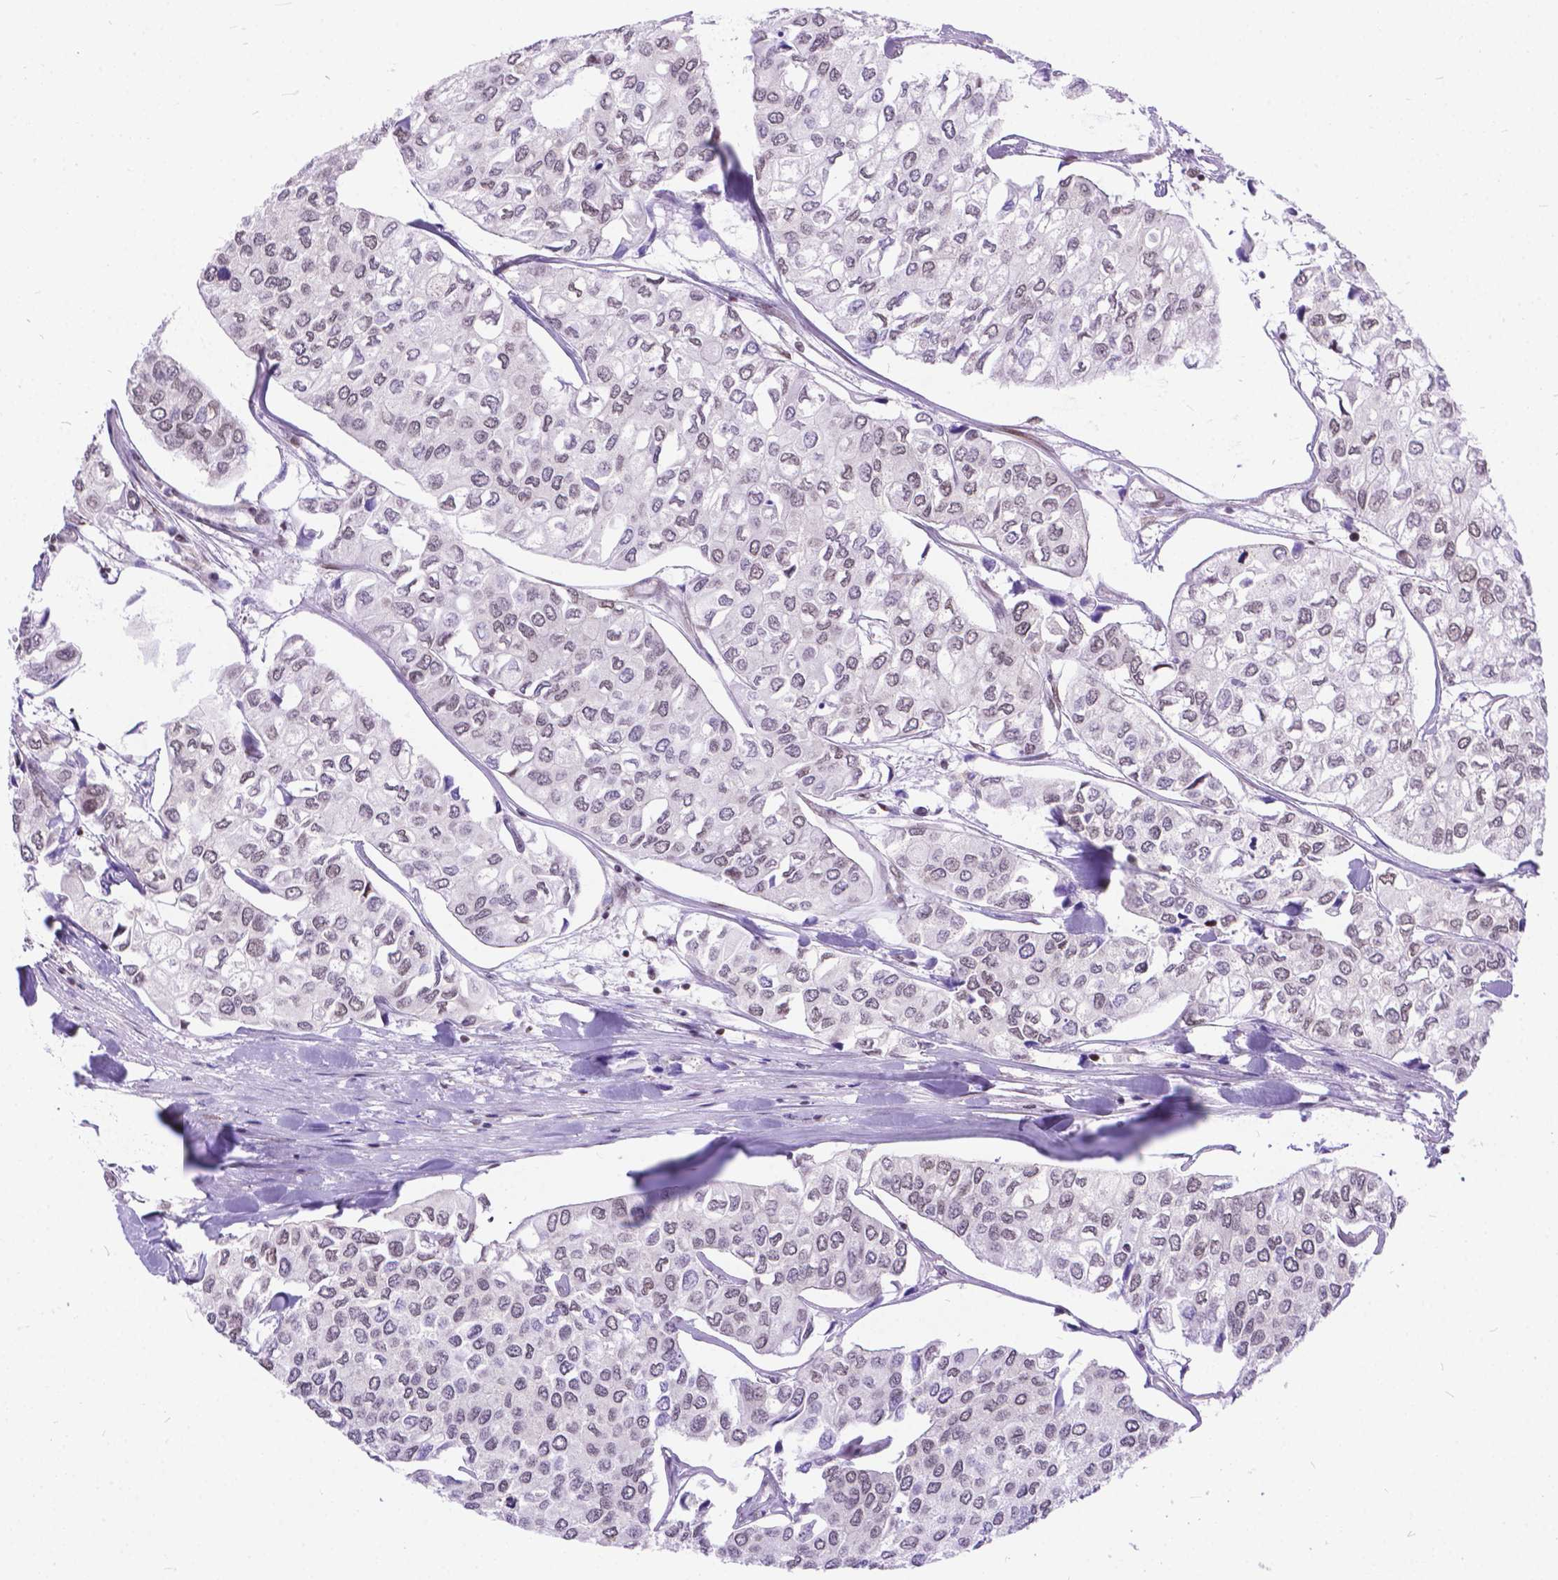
{"staining": {"intensity": "weak", "quantity": "25%-75%", "location": "nuclear"}, "tissue": "urothelial cancer", "cell_type": "Tumor cells", "image_type": "cancer", "snomed": [{"axis": "morphology", "description": "Urothelial carcinoma, High grade"}, {"axis": "topography", "description": "Urinary bladder"}], "caption": "Immunohistochemical staining of human high-grade urothelial carcinoma reveals weak nuclear protein staining in about 25%-75% of tumor cells.", "gene": "FAM124B", "patient": {"sex": "male", "age": 73}}